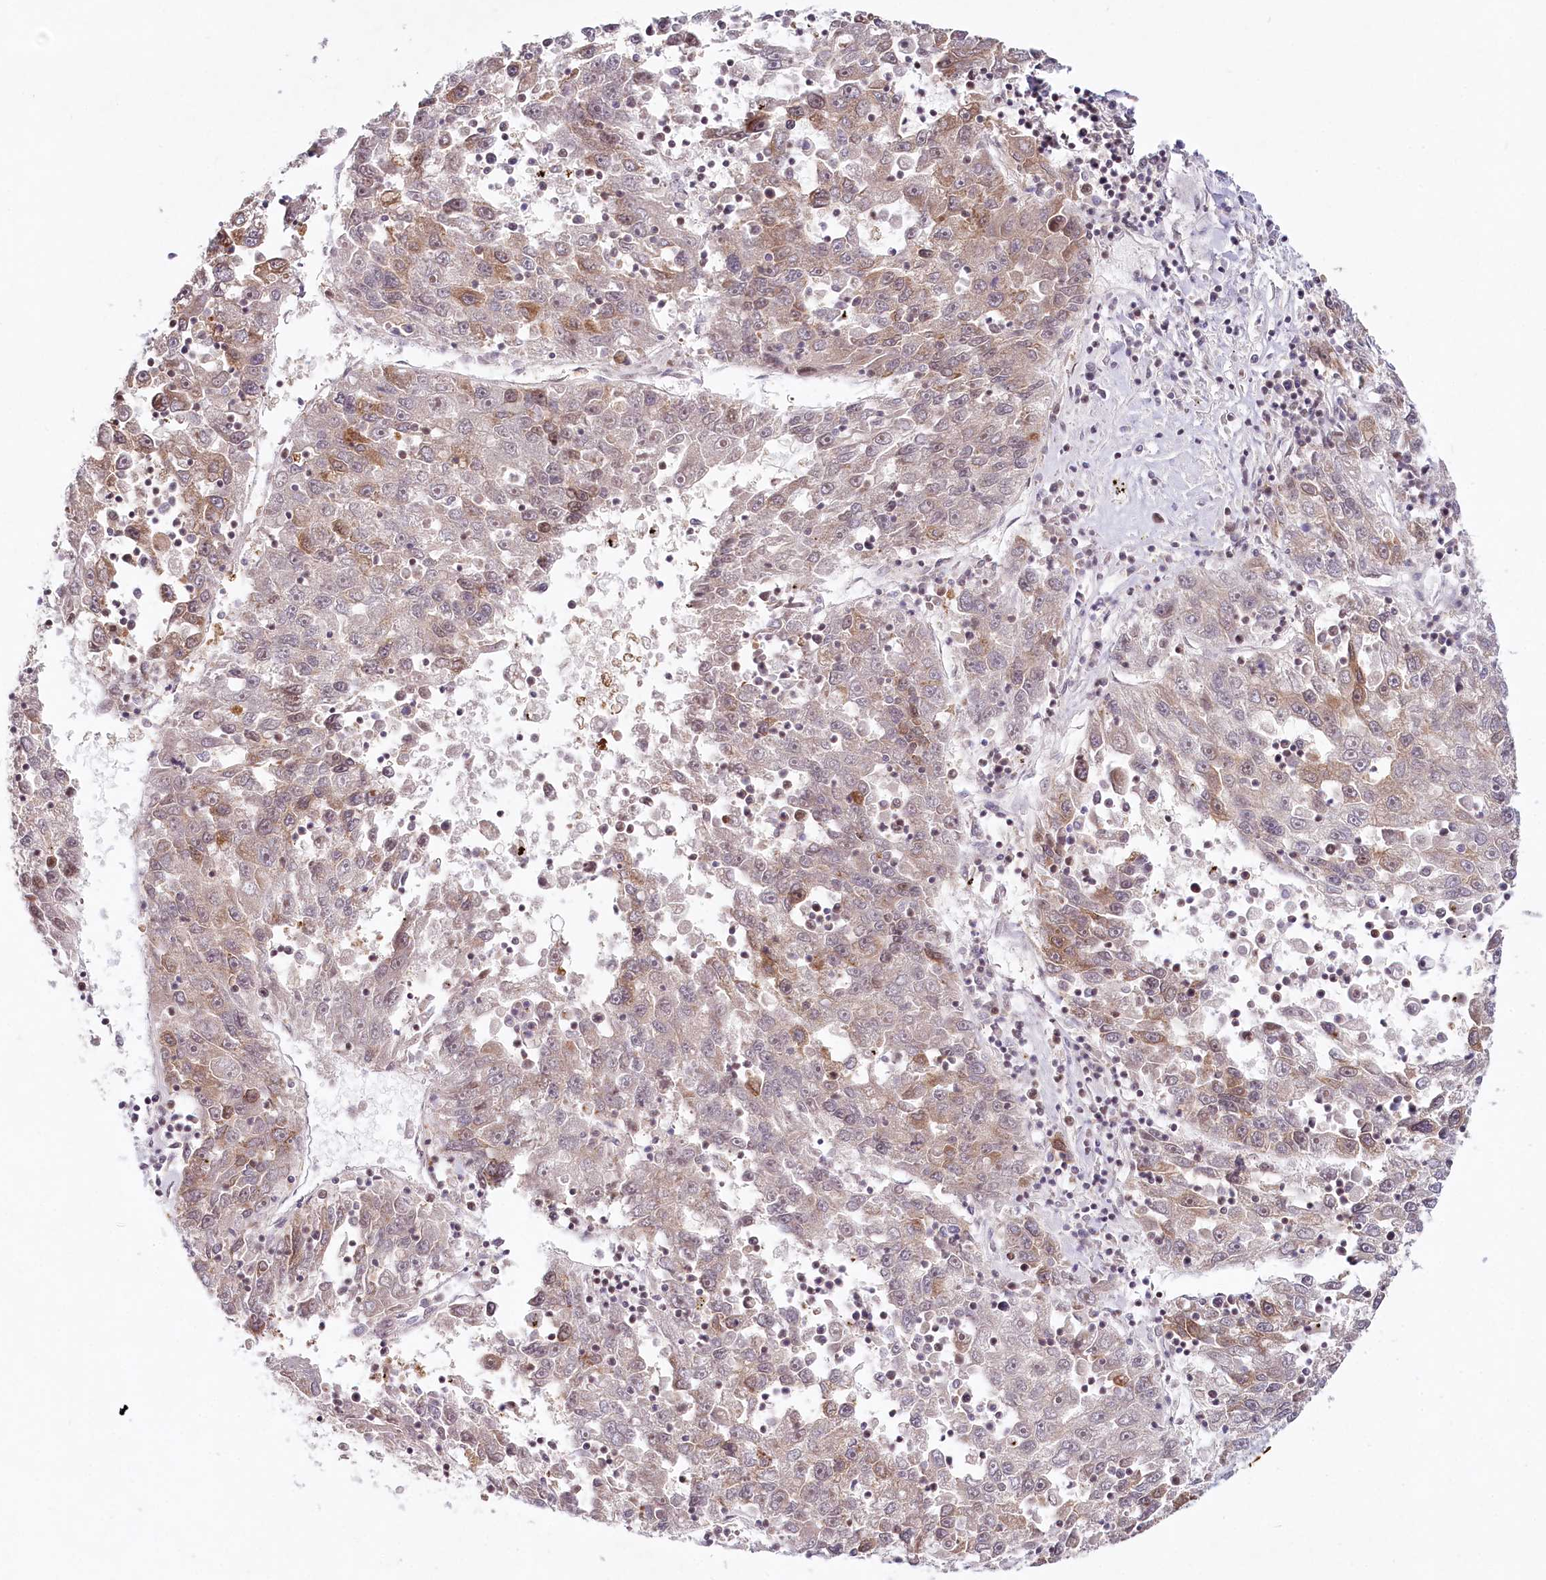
{"staining": {"intensity": "moderate", "quantity": "<25%", "location": "cytoplasmic/membranous"}, "tissue": "liver cancer", "cell_type": "Tumor cells", "image_type": "cancer", "snomed": [{"axis": "morphology", "description": "Carcinoma, Hepatocellular, NOS"}, {"axis": "topography", "description": "Liver"}], "caption": "Human liver cancer stained with a brown dye displays moderate cytoplasmic/membranous positive staining in approximately <25% of tumor cells.", "gene": "CCDC65", "patient": {"sex": "male", "age": 49}}